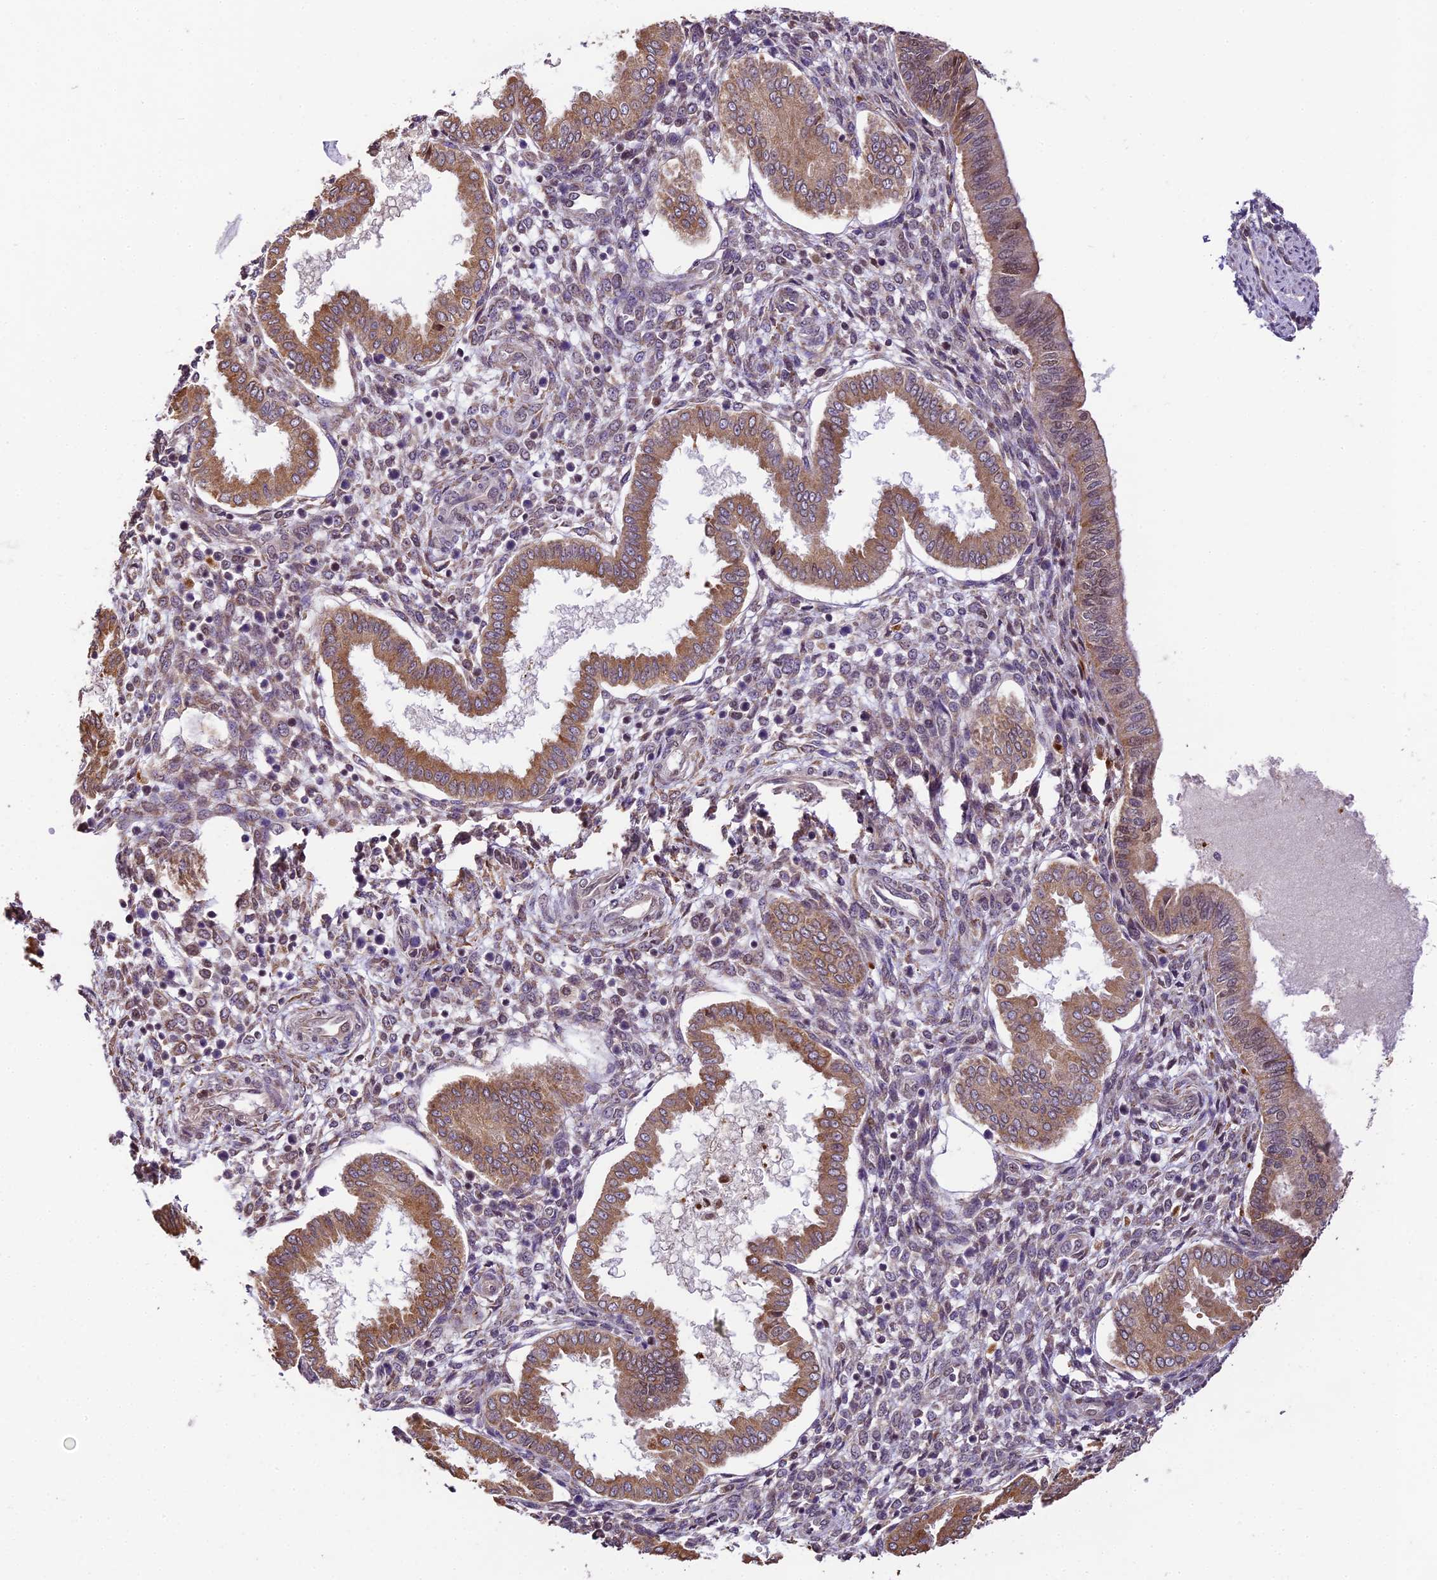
{"staining": {"intensity": "weak", "quantity": "<25%", "location": "cytoplasmic/membranous"}, "tissue": "endometrium", "cell_type": "Cells in endometrial stroma", "image_type": "normal", "snomed": [{"axis": "morphology", "description": "Normal tissue, NOS"}, {"axis": "topography", "description": "Endometrium"}], "caption": "Benign endometrium was stained to show a protein in brown. There is no significant expression in cells in endometrial stroma. Brightfield microscopy of immunohistochemistry stained with DAB (3,3'-diaminobenzidine) (brown) and hematoxylin (blue), captured at high magnification.", "gene": "TRIM22", "patient": {"sex": "female", "age": 24}}